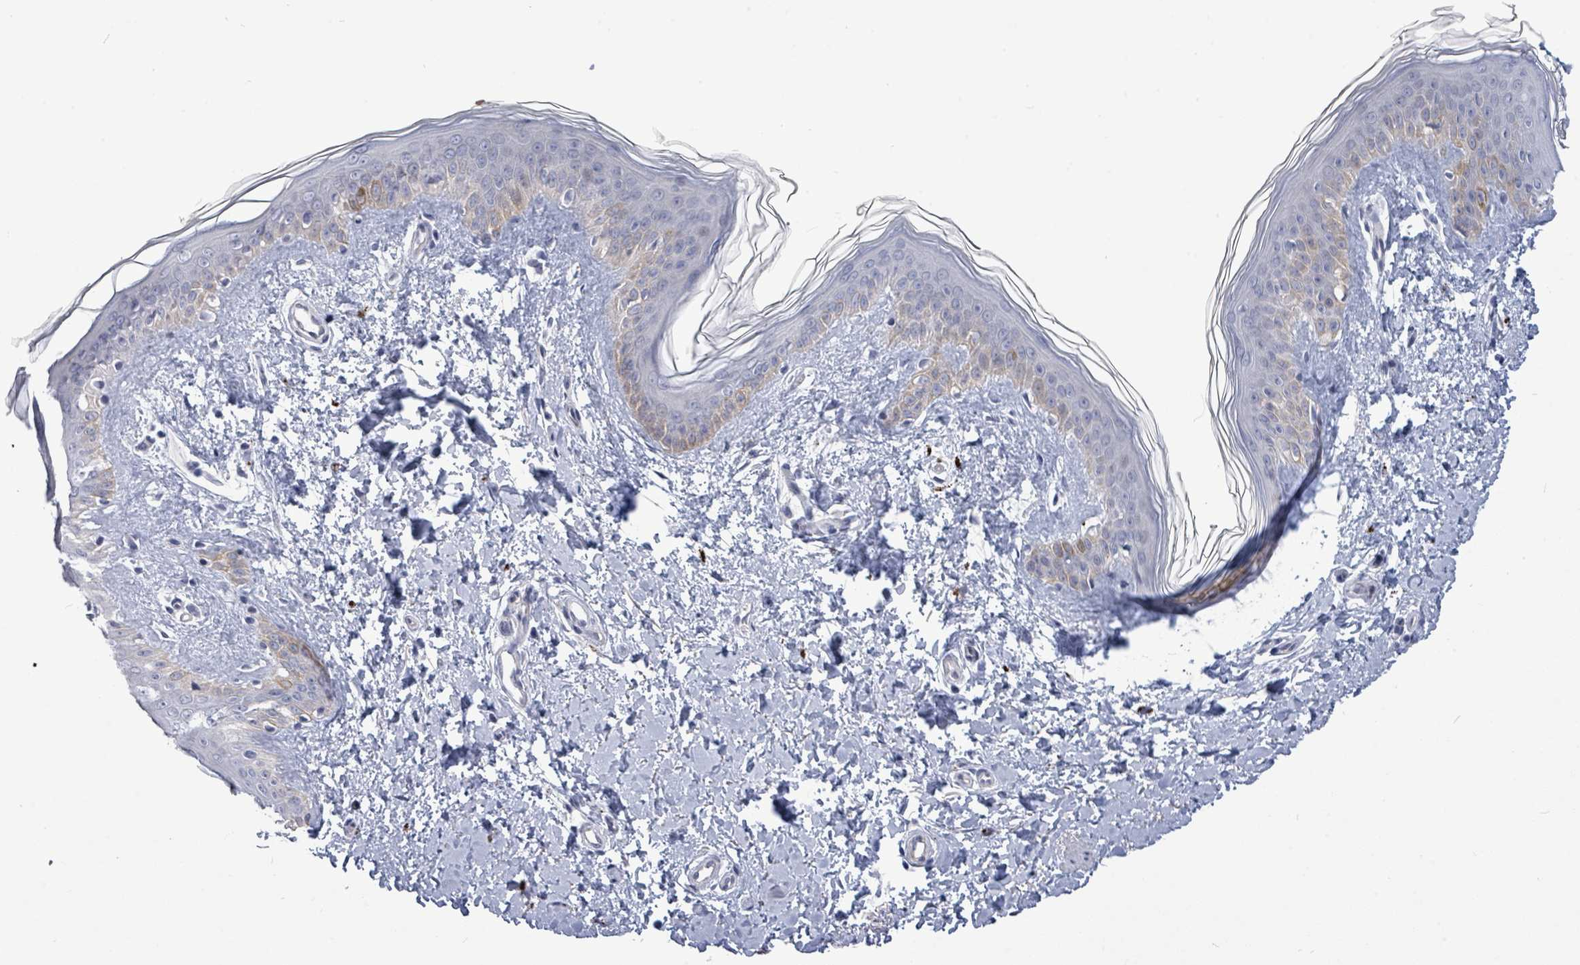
{"staining": {"intensity": "negative", "quantity": "none", "location": "none"}, "tissue": "skin", "cell_type": "Fibroblasts", "image_type": "normal", "snomed": [{"axis": "morphology", "description": "Normal tissue, NOS"}, {"axis": "topography", "description": "Skin"}], "caption": "Protein analysis of benign skin displays no significant positivity in fibroblasts. (DAB (3,3'-diaminobenzidine) immunohistochemistry (IHC) with hematoxylin counter stain).", "gene": "CT45A10", "patient": {"sex": "female", "age": 41}}